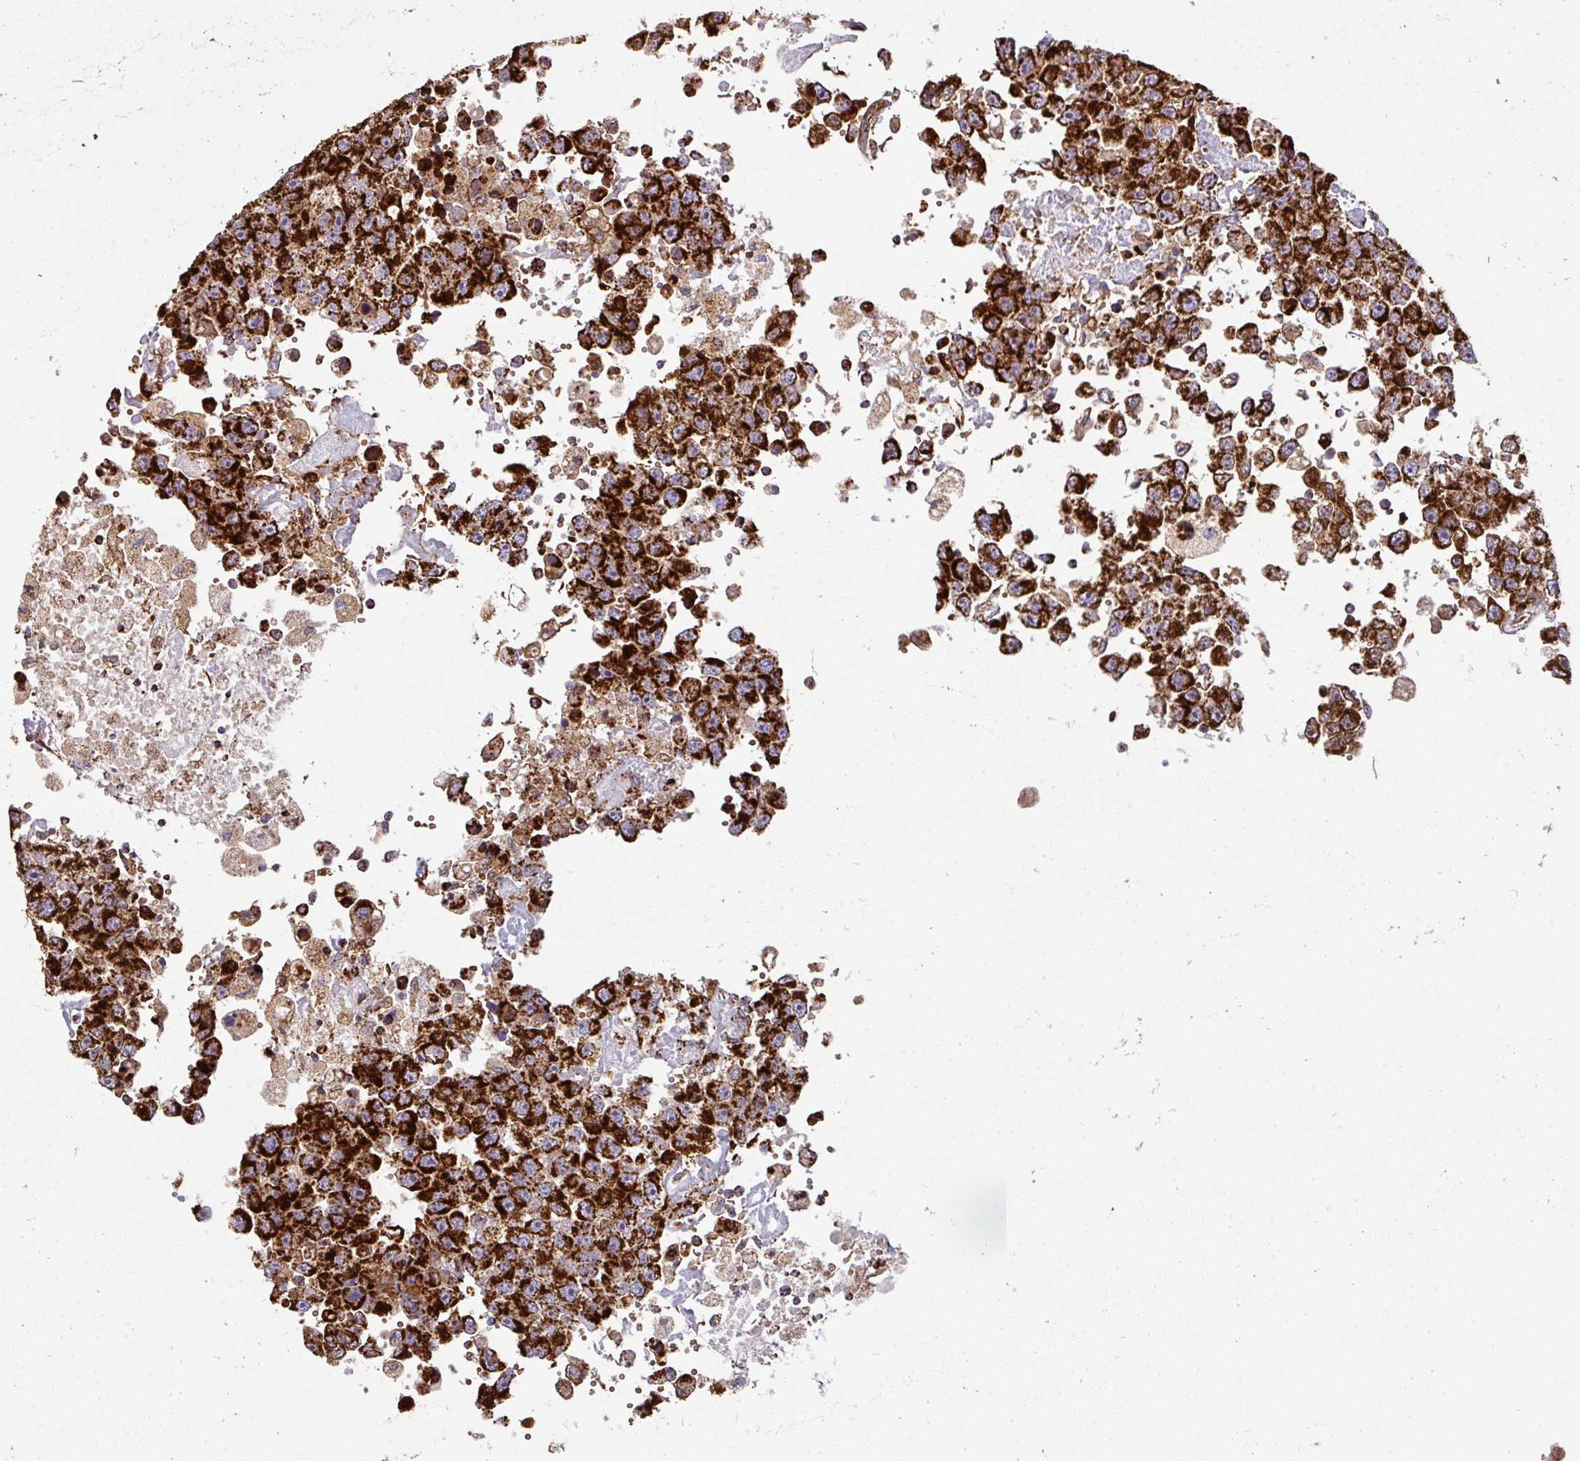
{"staining": {"intensity": "strong", "quantity": ">75%", "location": "cytoplasmic/membranous"}, "tissue": "testis cancer", "cell_type": "Tumor cells", "image_type": "cancer", "snomed": [{"axis": "morphology", "description": "Carcinoma, Embryonal, NOS"}, {"axis": "topography", "description": "Testis"}], "caption": "Strong cytoplasmic/membranous protein expression is seen in about >75% of tumor cells in embryonal carcinoma (testis).", "gene": "TRAP1", "patient": {"sex": "male", "age": 83}}